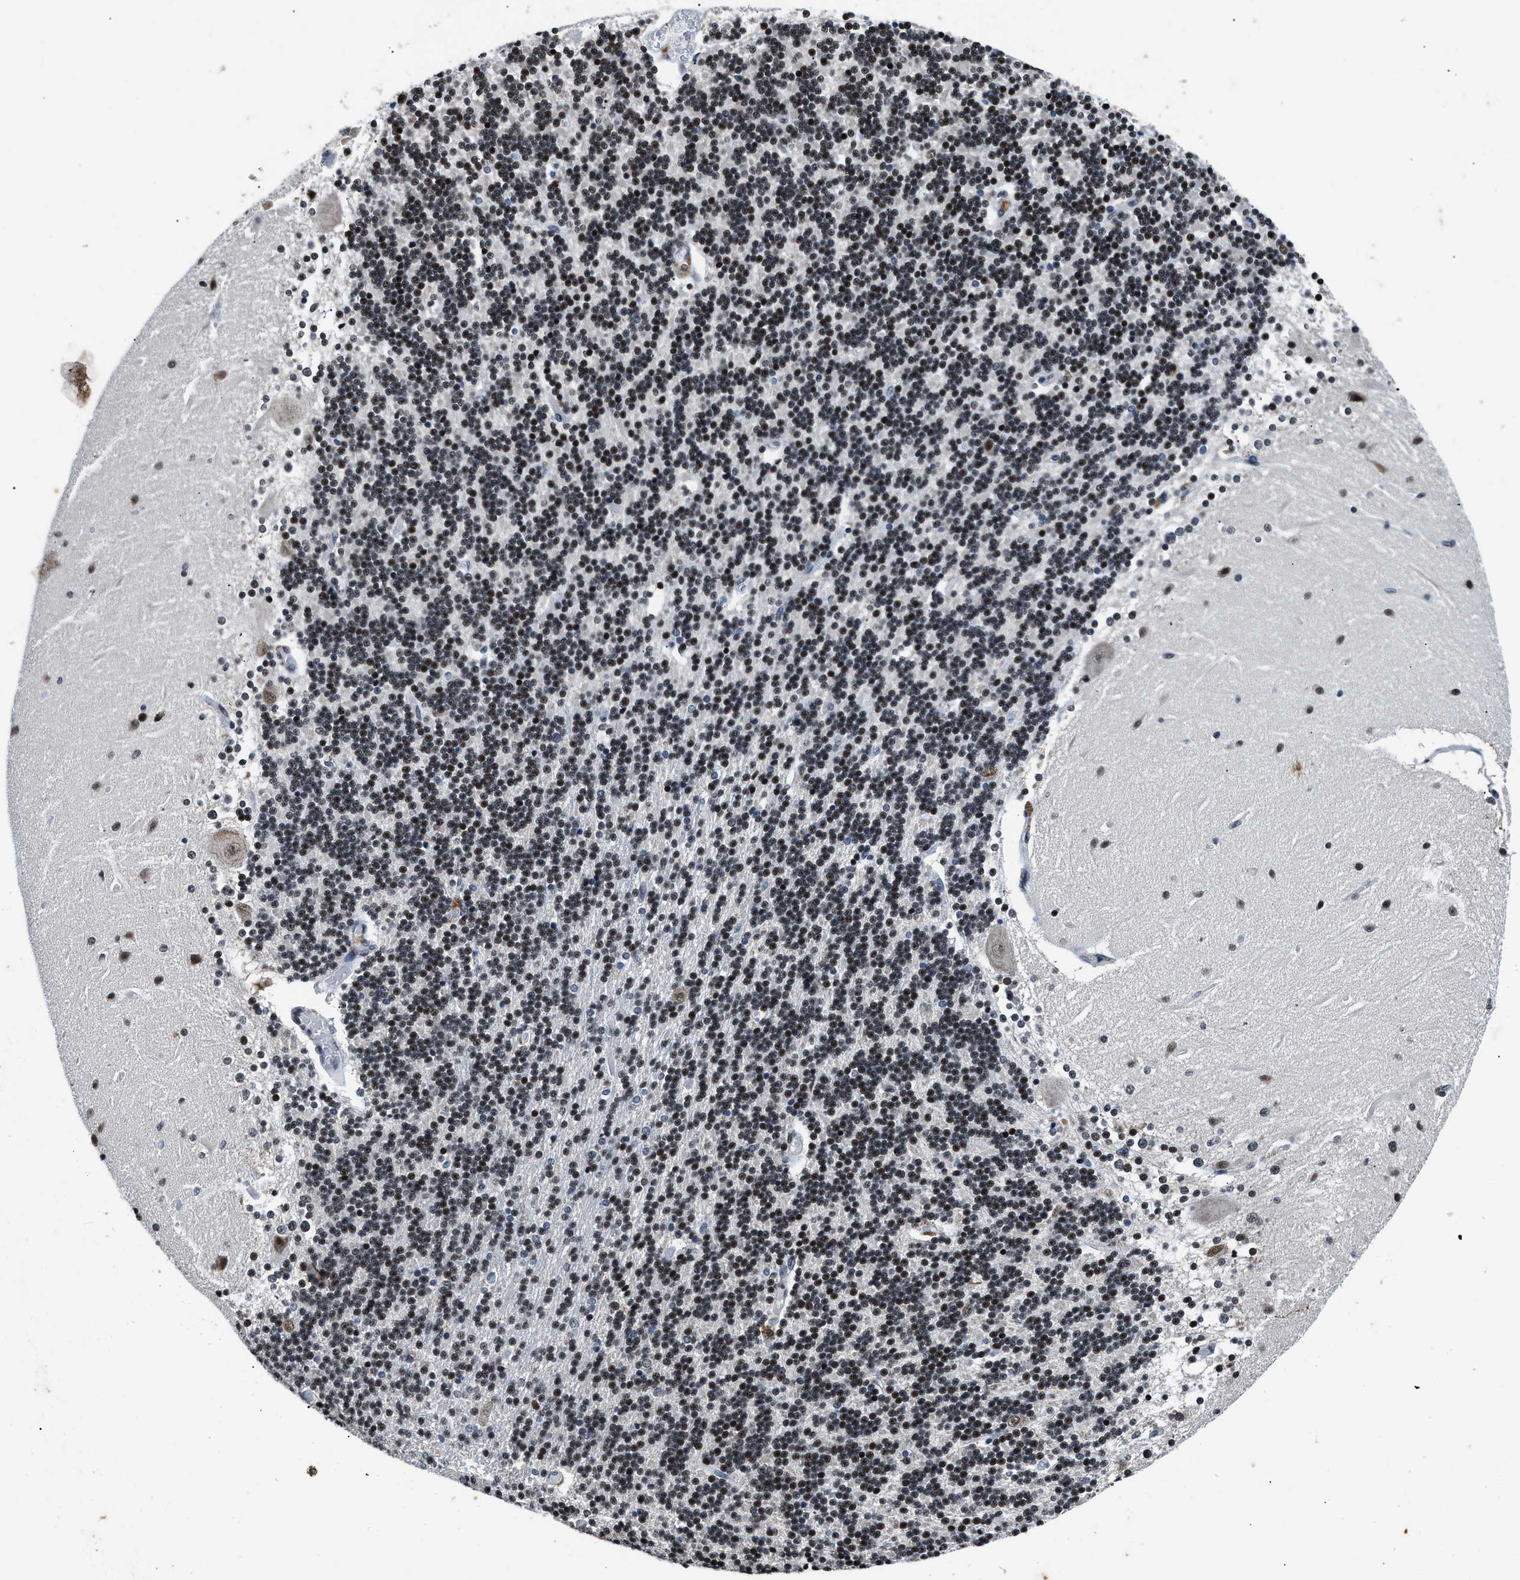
{"staining": {"intensity": "strong", "quantity": "25%-75%", "location": "nuclear"}, "tissue": "cerebellum", "cell_type": "Cells in granular layer", "image_type": "normal", "snomed": [{"axis": "morphology", "description": "Normal tissue, NOS"}, {"axis": "topography", "description": "Cerebellum"}], "caption": "A photomicrograph of human cerebellum stained for a protein demonstrates strong nuclear brown staining in cells in granular layer. The staining is performed using DAB brown chromogen to label protein expression. The nuclei are counter-stained blue using hematoxylin.", "gene": "HNRNPF", "patient": {"sex": "female", "age": 54}}